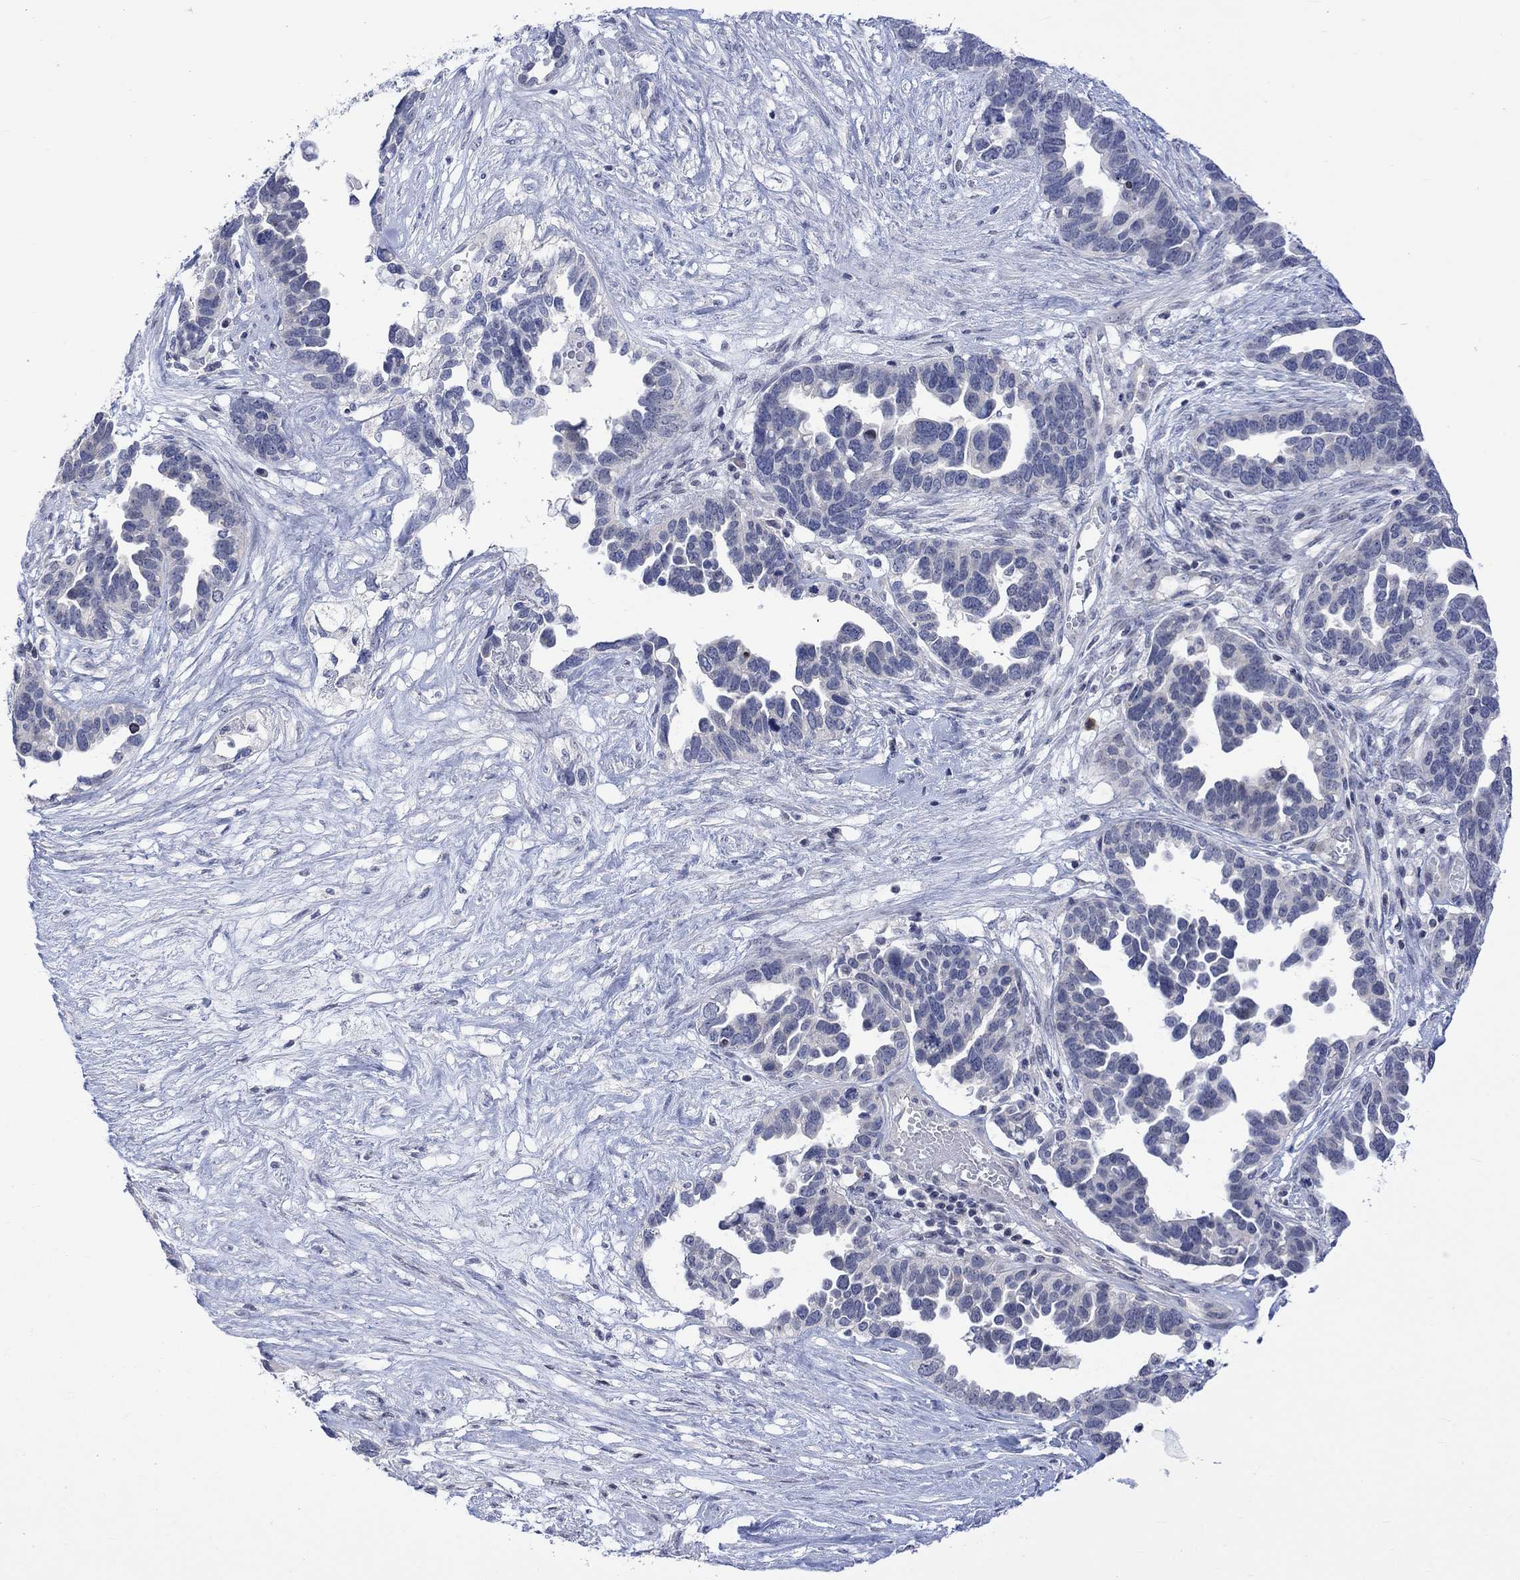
{"staining": {"intensity": "negative", "quantity": "none", "location": "none"}, "tissue": "ovarian cancer", "cell_type": "Tumor cells", "image_type": "cancer", "snomed": [{"axis": "morphology", "description": "Cystadenocarcinoma, serous, NOS"}, {"axis": "topography", "description": "Ovary"}], "caption": "This is an immunohistochemistry (IHC) photomicrograph of ovarian cancer. There is no positivity in tumor cells.", "gene": "DCX", "patient": {"sex": "female", "age": 54}}